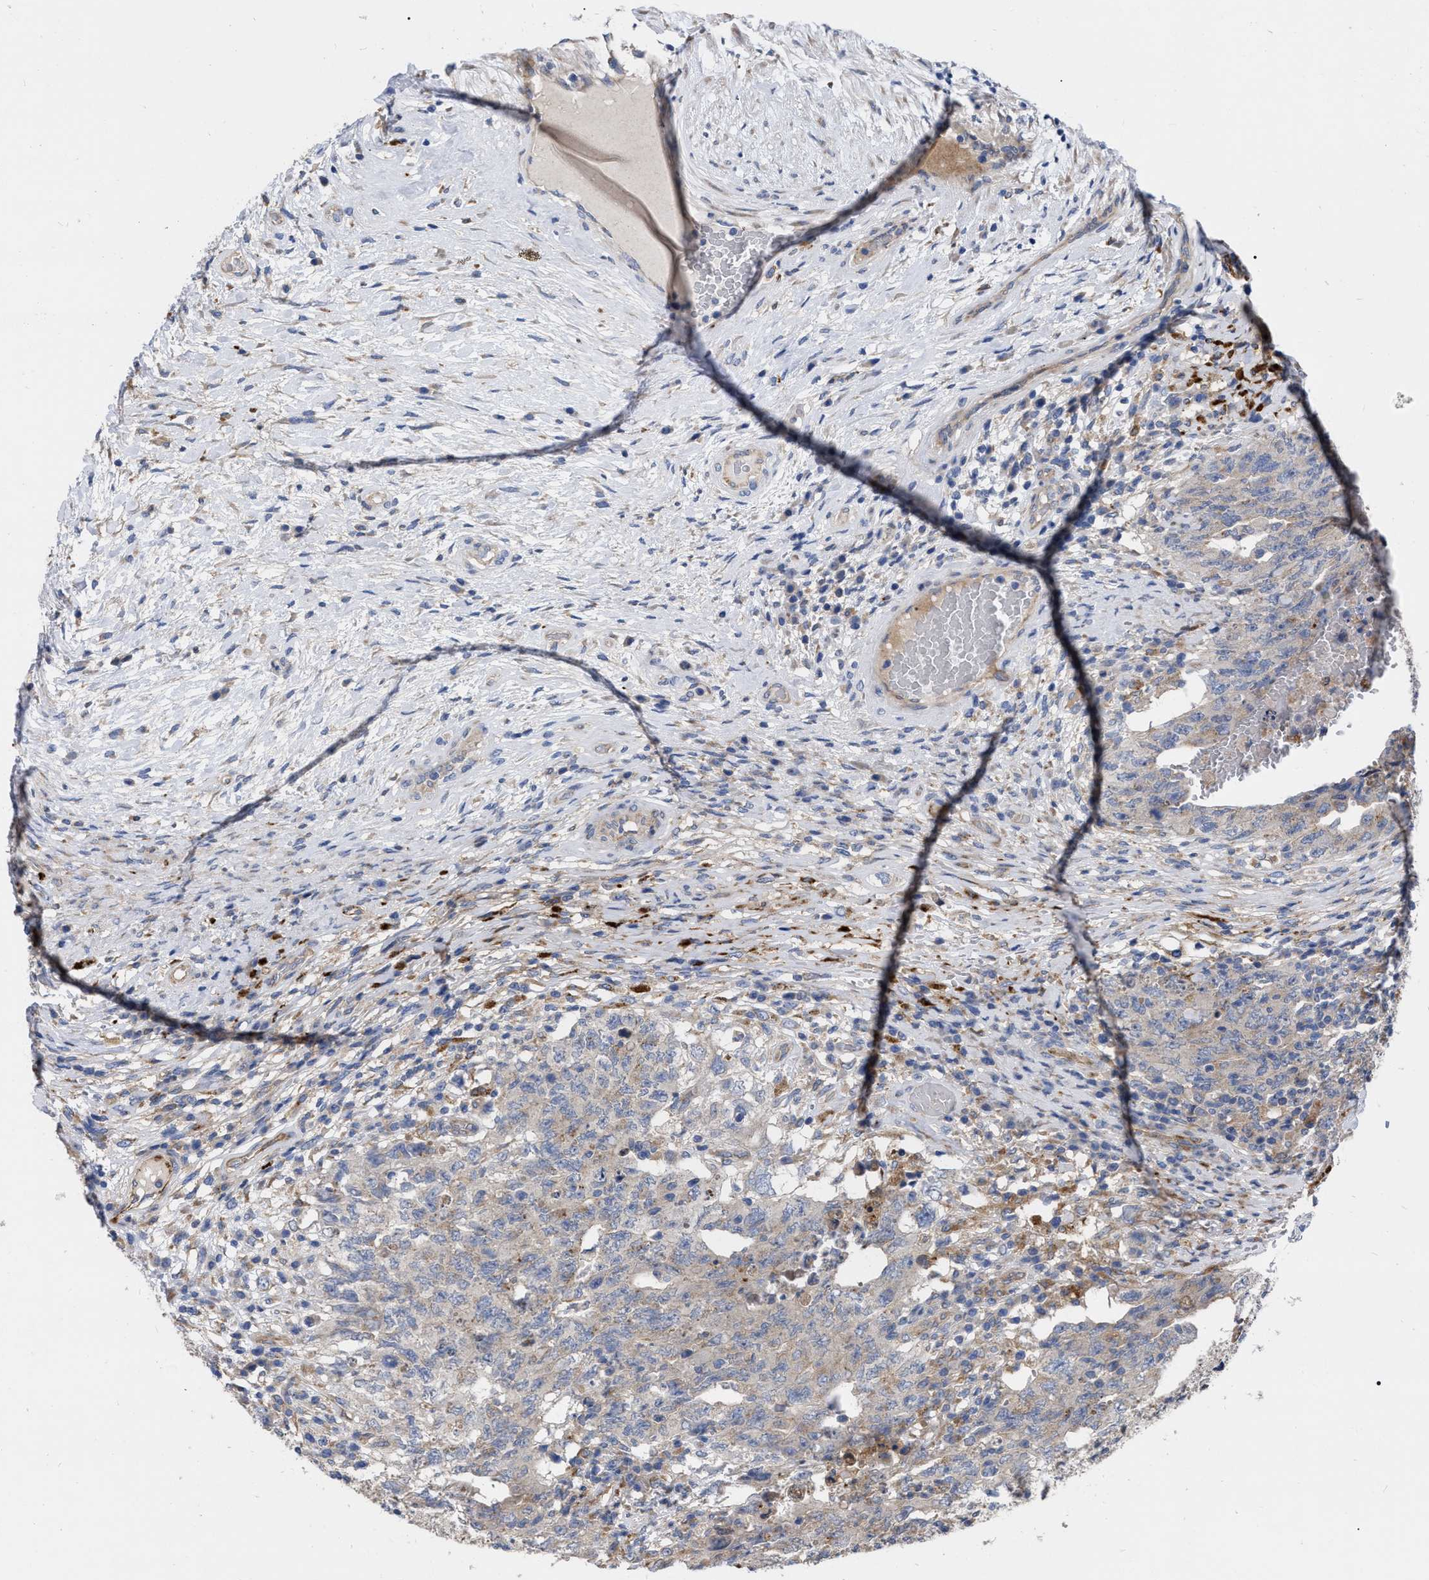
{"staining": {"intensity": "negative", "quantity": "none", "location": "none"}, "tissue": "testis cancer", "cell_type": "Tumor cells", "image_type": "cancer", "snomed": [{"axis": "morphology", "description": "Carcinoma, Embryonal, NOS"}, {"axis": "topography", "description": "Testis"}], "caption": "There is no significant expression in tumor cells of testis embryonal carcinoma. (DAB IHC, high magnification).", "gene": "MLST8", "patient": {"sex": "male", "age": 26}}